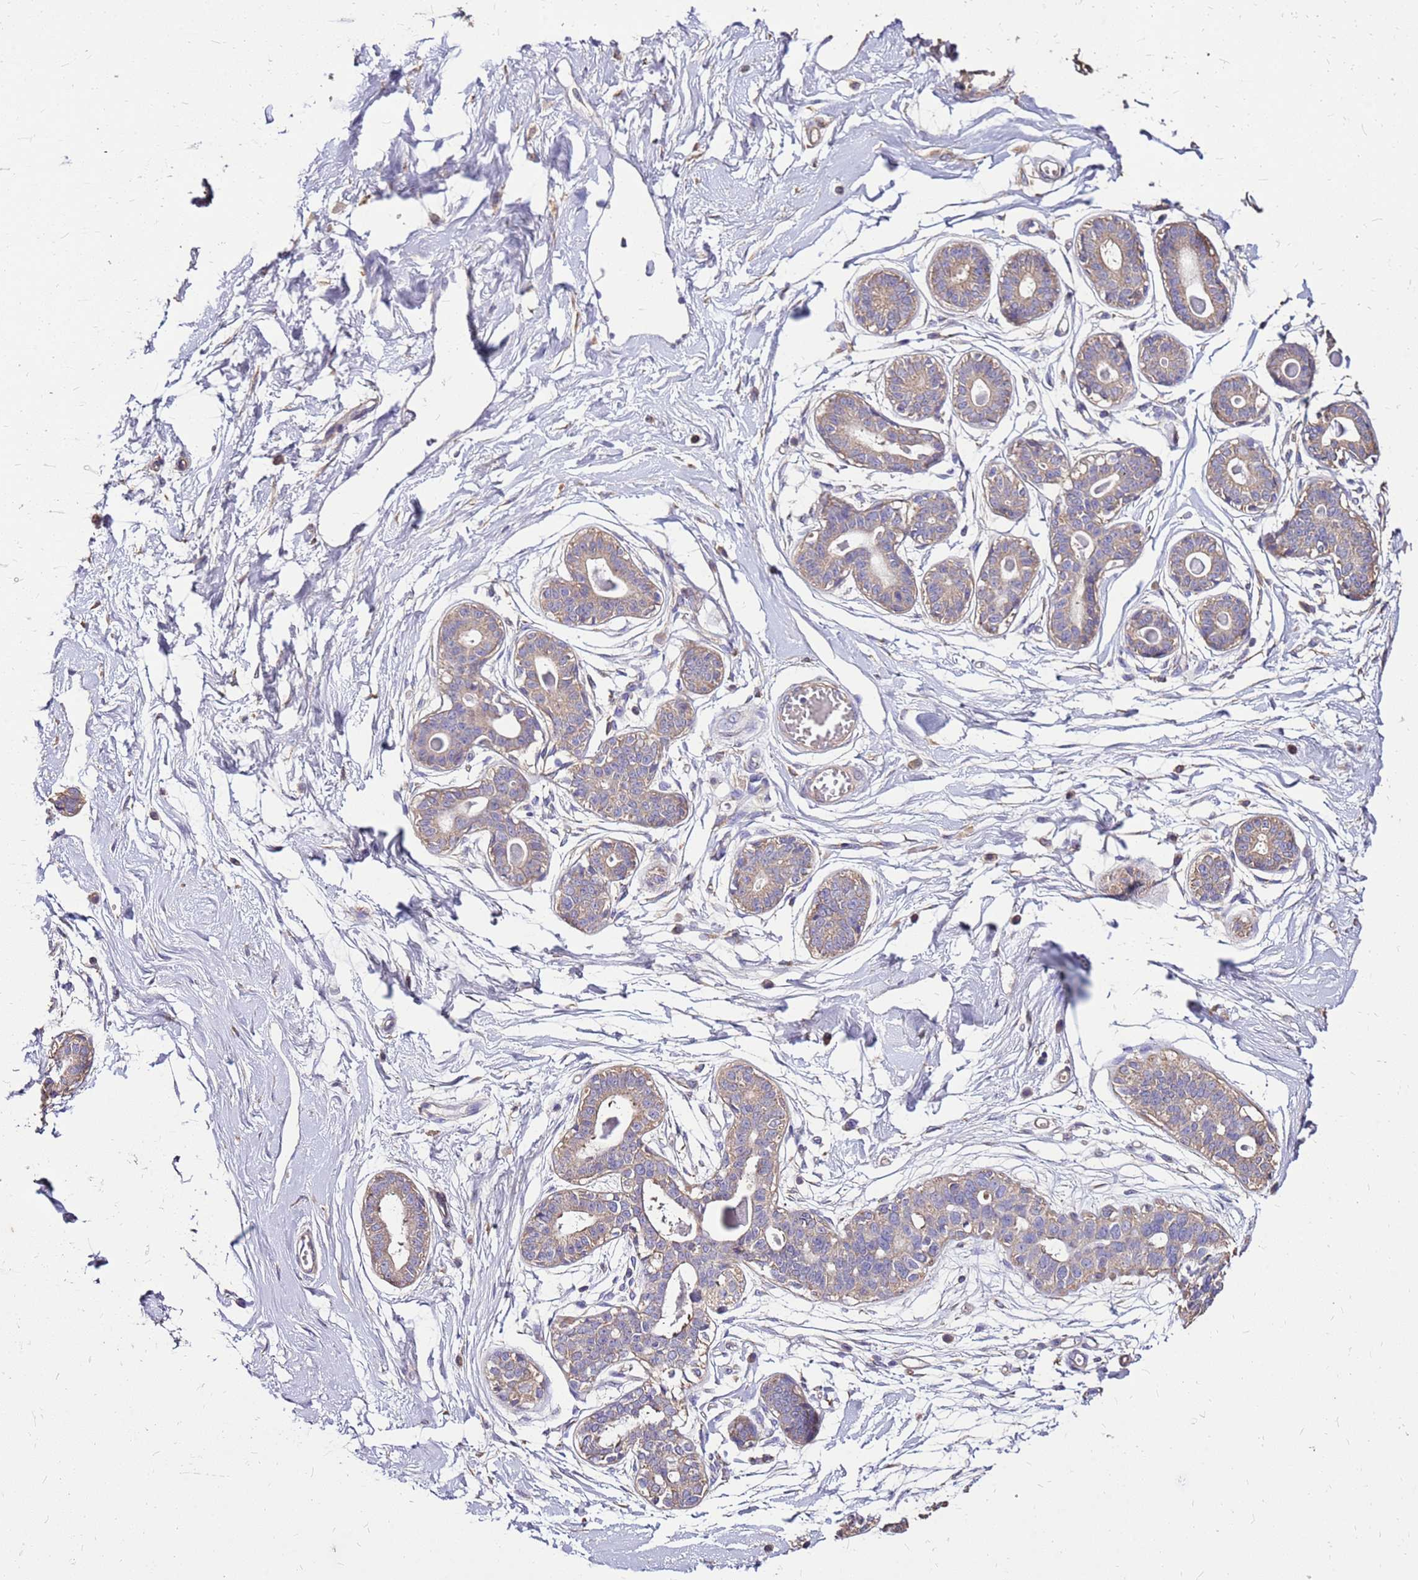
{"staining": {"intensity": "negative", "quantity": "none", "location": "none"}, "tissue": "breast", "cell_type": "Adipocytes", "image_type": "normal", "snomed": [{"axis": "morphology", "description": "Normal tissue, NOS"}, {"axis": "topography", "description": "Breast"}], "caption": "An immunohistochemistry (IHC) micrograph of normal breast is shown. There is no staining in adipocytes of breast.", "gene": "EXD3", "patient": {"sex": "female", "age": 45}}